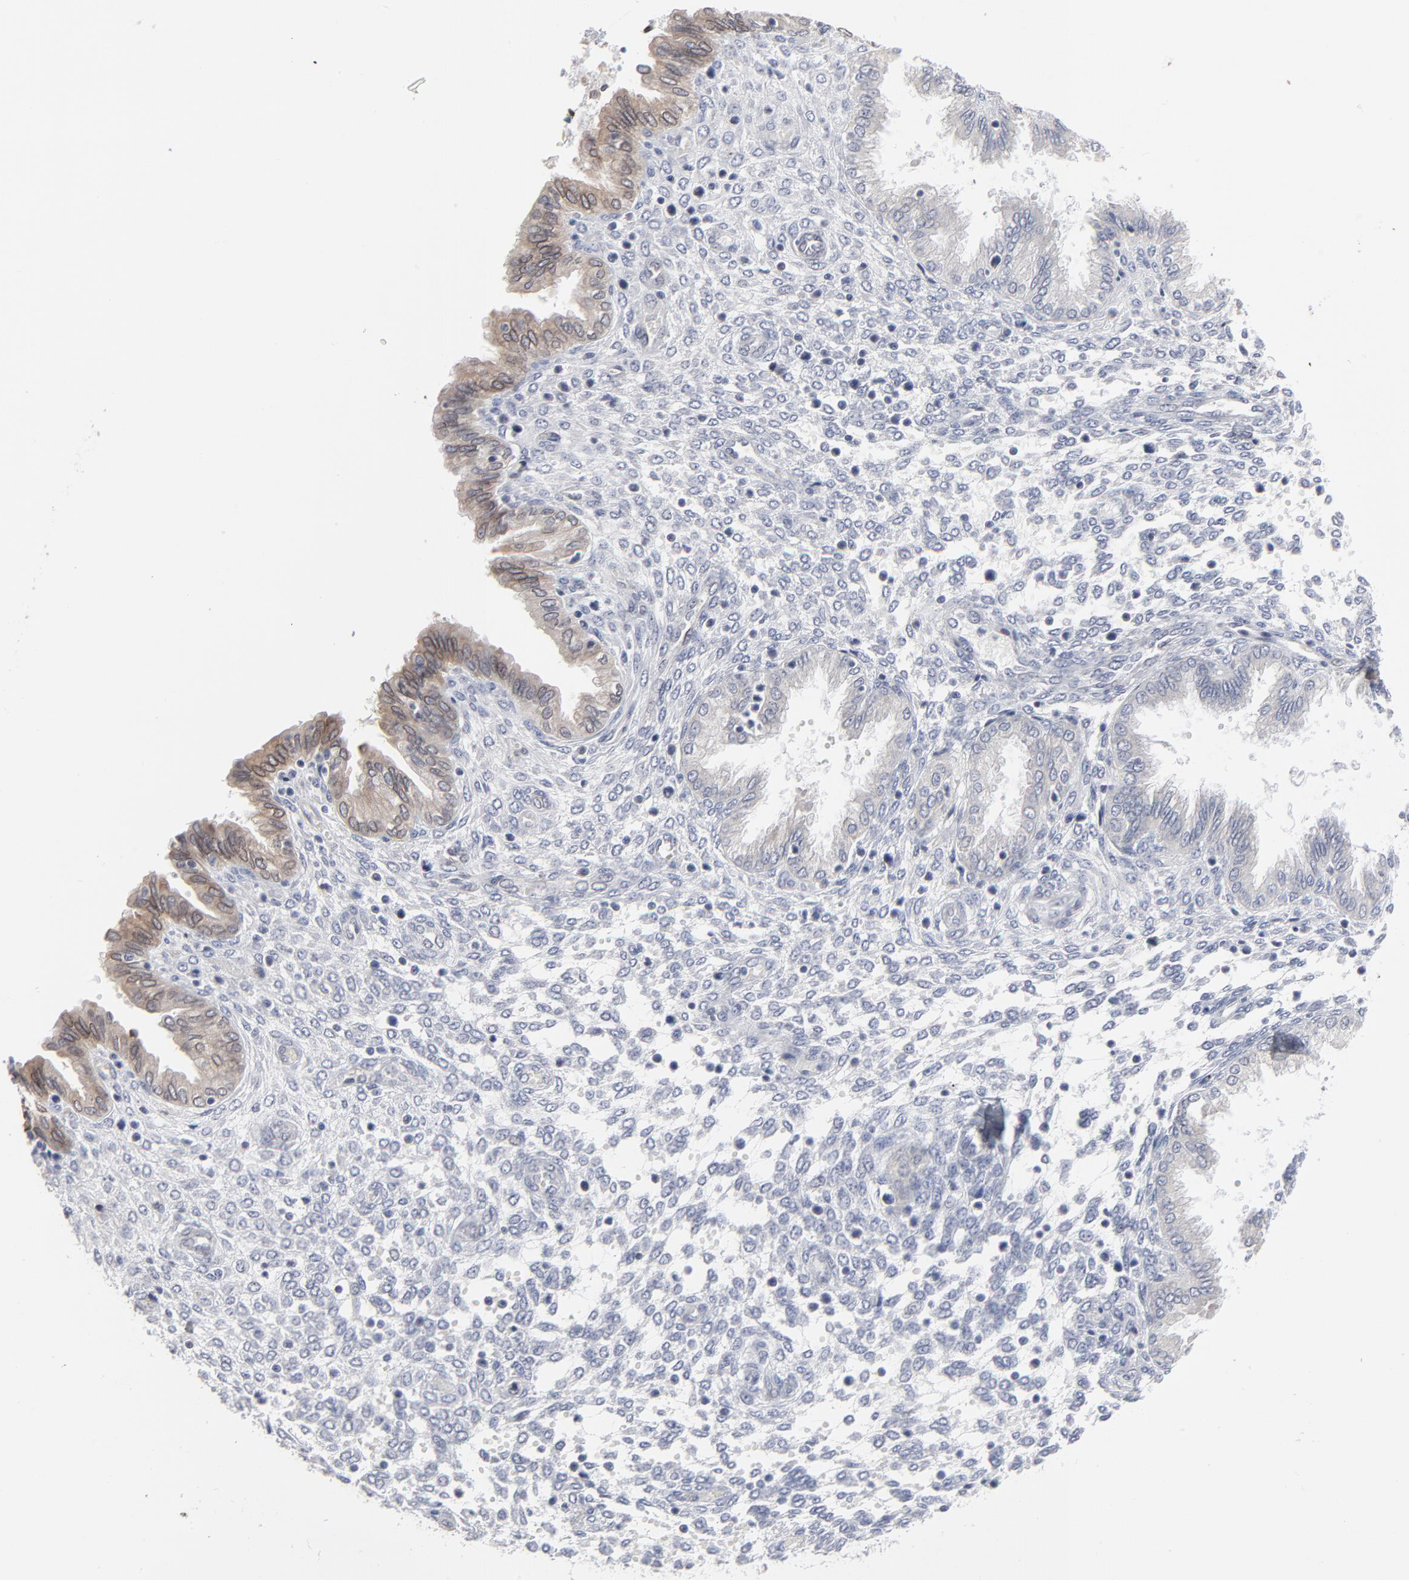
{"staining": {"intensity": "negative", "quantity": "none", "location": "none"}, "tissue": "endometrium", "cell_type": "Cells in endometrial stroma", "image_type": "normal", "snomed": [{"axis": "morphology", "description": "Normal tissue, NOS"}, {"axis": "topography", "description": "Endometrium"}], "caption": "This is an immunohistochemistry photomicrograph of normal human endometrium. There is no expression in cells in endometrial stroma.", "gene": "SYNE2", "patient": {"sex": "female", "age": 33}}